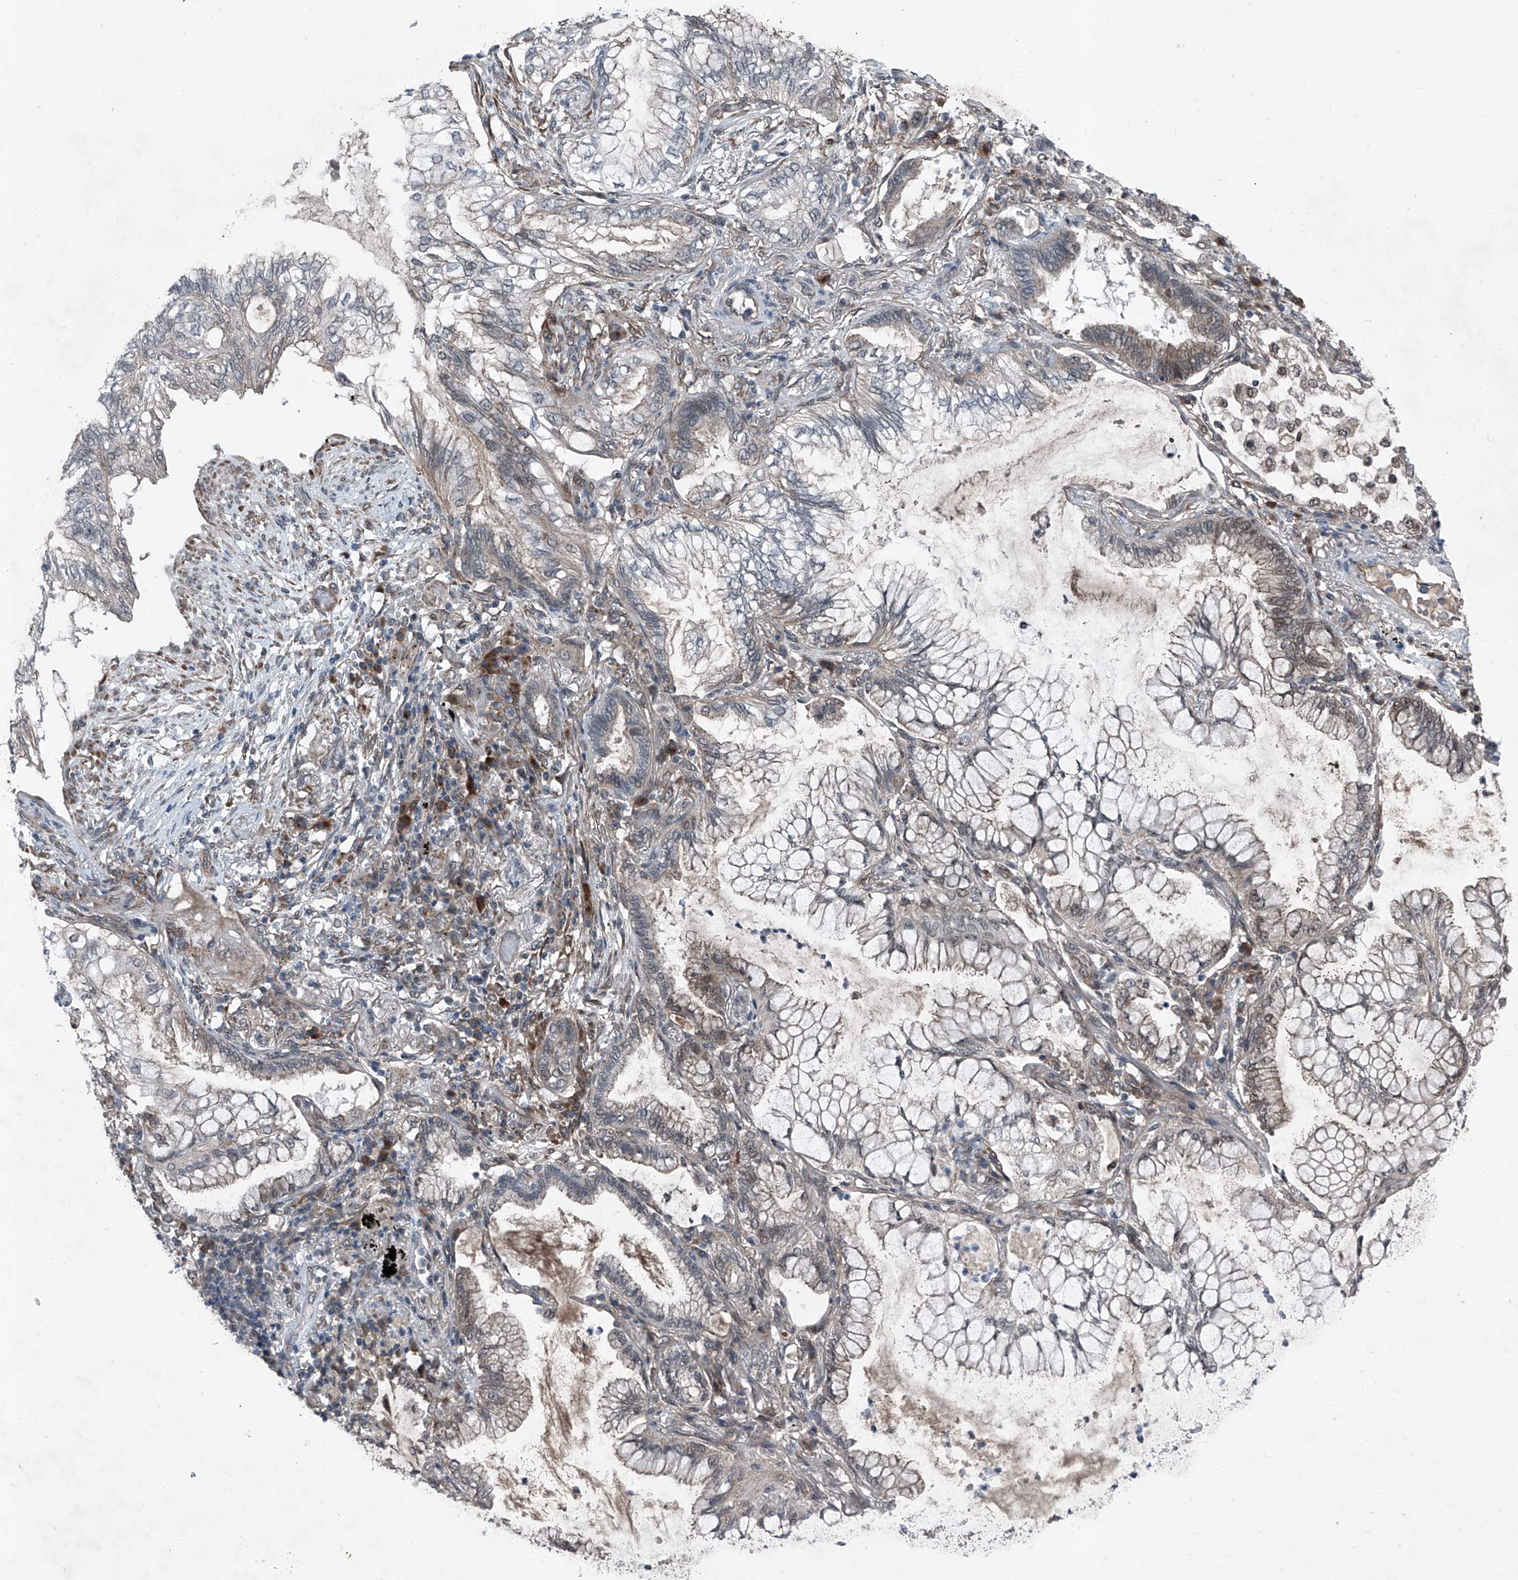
{"staining": {"intensity": "weak", "quantity": "<25%", "location": "cytoplasmic/membranous"}, "tissue": "lung cancer", "cell_type": "Tumor cells", "image_type": "cancer", "snomed": [{"axis": "morphology", "description": "Adenocarcinoma, NOS"}, {"axis": "topography", "description": "Lung"}], "caption": "High power microscopy image of an immunohistochemistry histopathology image of lung adenocarcinoma, revealing no significant staining in tumor cells. Brightfield microscopy of immunohistochemistry stained with DAB (3,3'-diaminobenzidine) (brown) and hematoxylin (blue), captured at high magnification.", "gene": "COA7", "patient": {"sex": "female", "age": 70}}